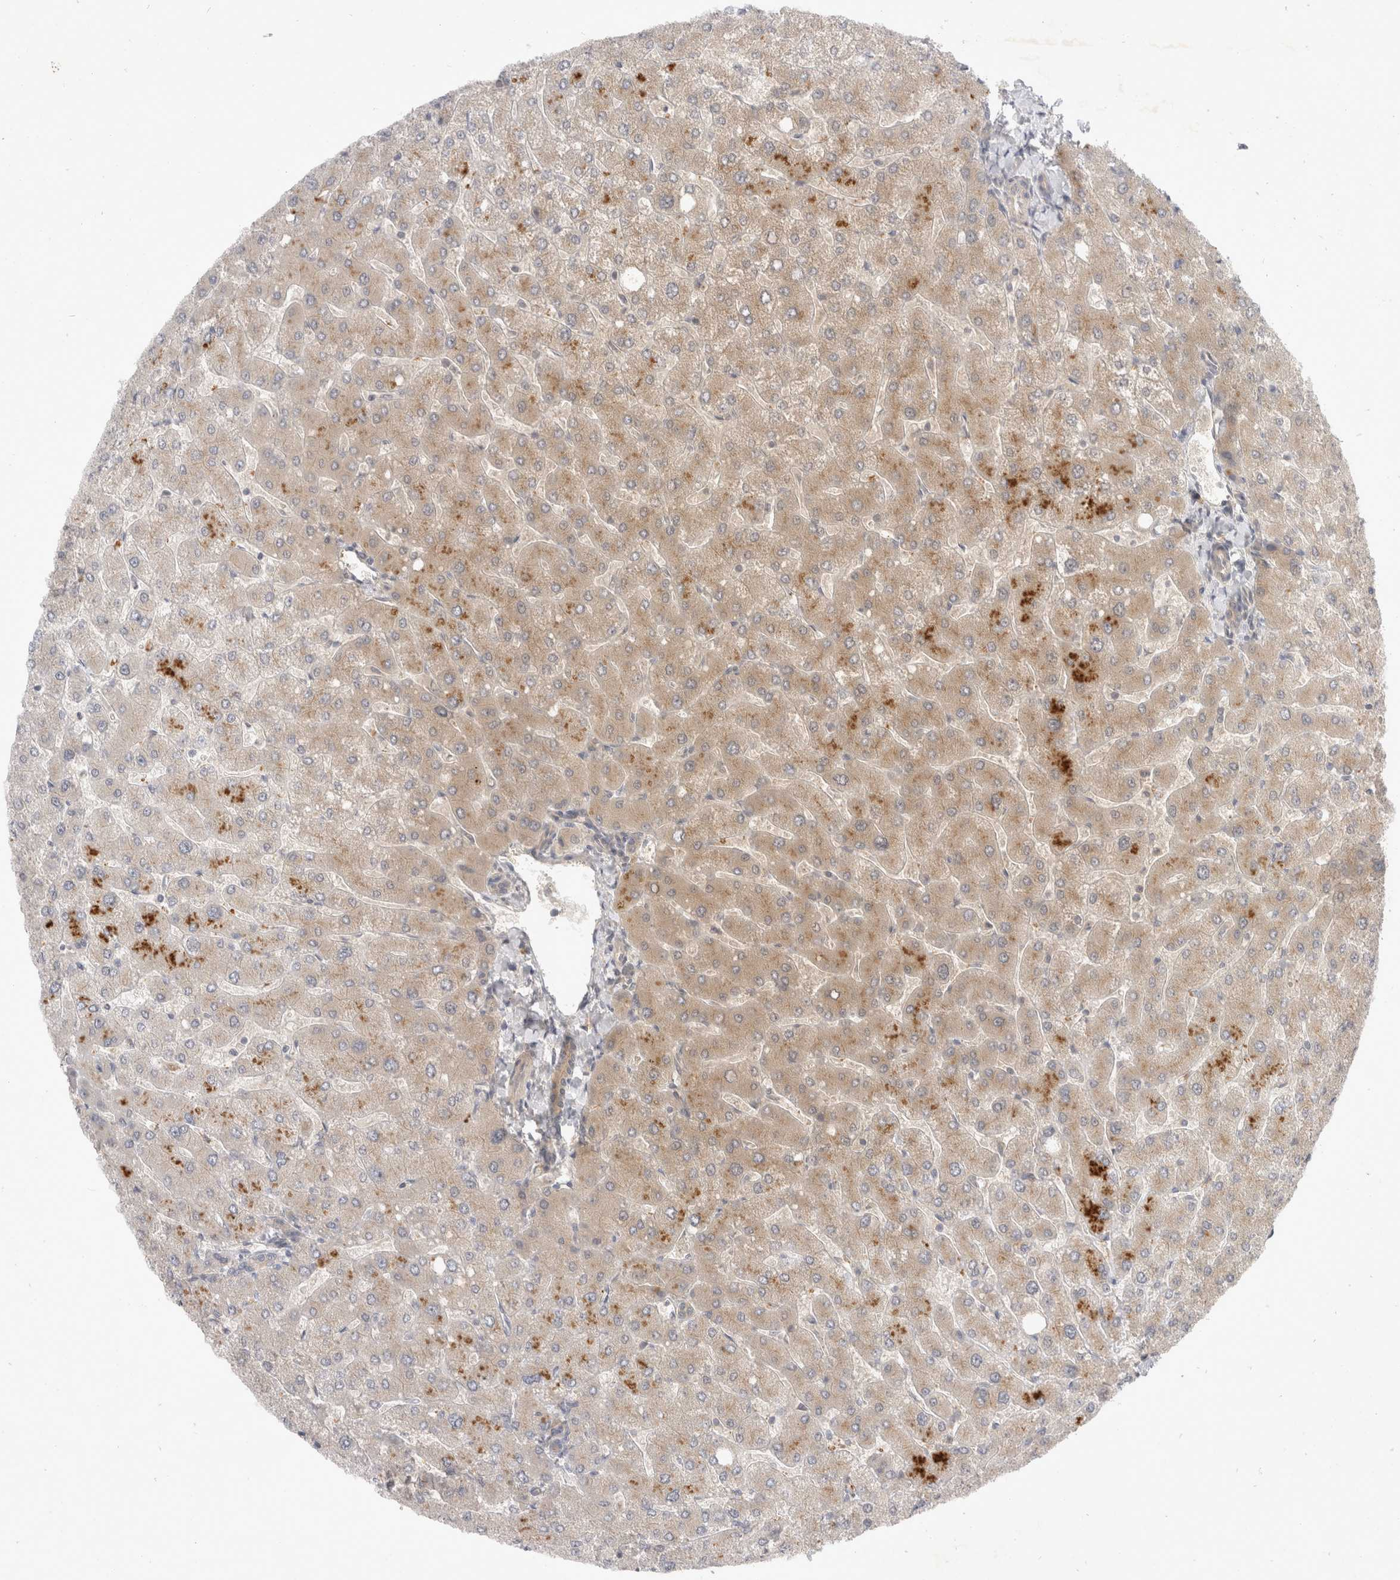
{"staining": {"intensity": "weak", "quantity": ">75%", "location": "cytoplasmic/membranous"}, "tissue": "liver", "cell_type": "Cholangiocytes", "image_type": "normal", "snomed": [{"axis": "morphology", "description": "Normal tissue, NOS"}, {"axis": "topography", "description": "Liver"}], "caption": "IHC image of benign human liver stained for a protein (brown), which demonstrates low levels of weak cytoplasmic/membranous expression in about >75% of cholangiocytes.", "gene": "TOM1L2", "patient": {"sex": "male", "age": 55}}